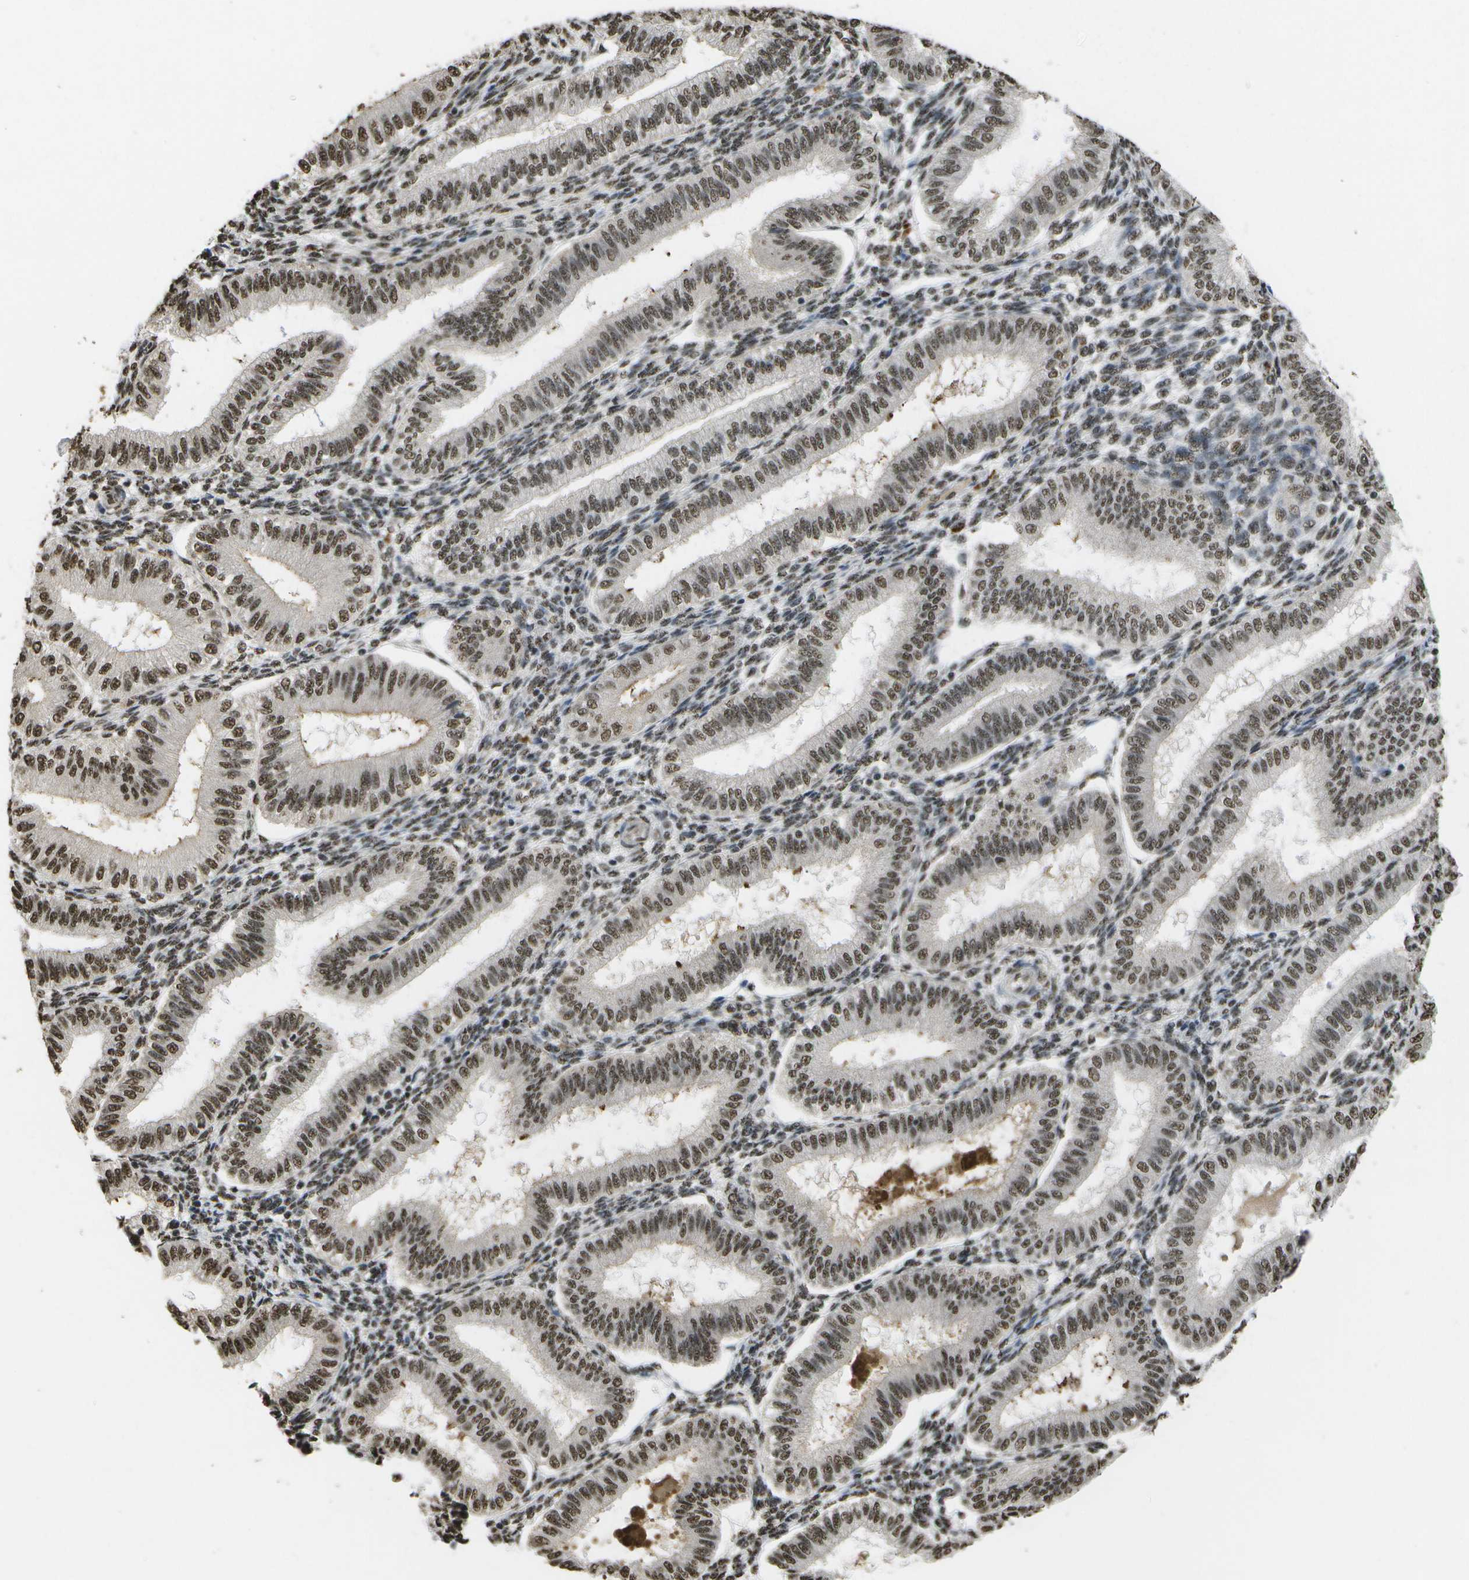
{"staining": {"intensity": "moderate", "quantity": "25%-75%", "location": "nuclear"}, "tissue": "endometrium", "cell_type": "Cells in endometrial stroma", "image_type": "normal", "snomed": [{"axis": "morphology", "description": "Normal tissue, NOS"}, {"axis": "topography", "description": "Endometrium"}], "caption": "The immunohistochemical stain labels moderate nuclear positivity in cells in endometrial stroma of unremarkable endometrium. The staining is performed using DAB brown chromogen to label protein expression. The nuclei are counter-stained blue using hematoxylin.", "gene": "SPEN", "patient": {"sex": "female", "age": 39}}